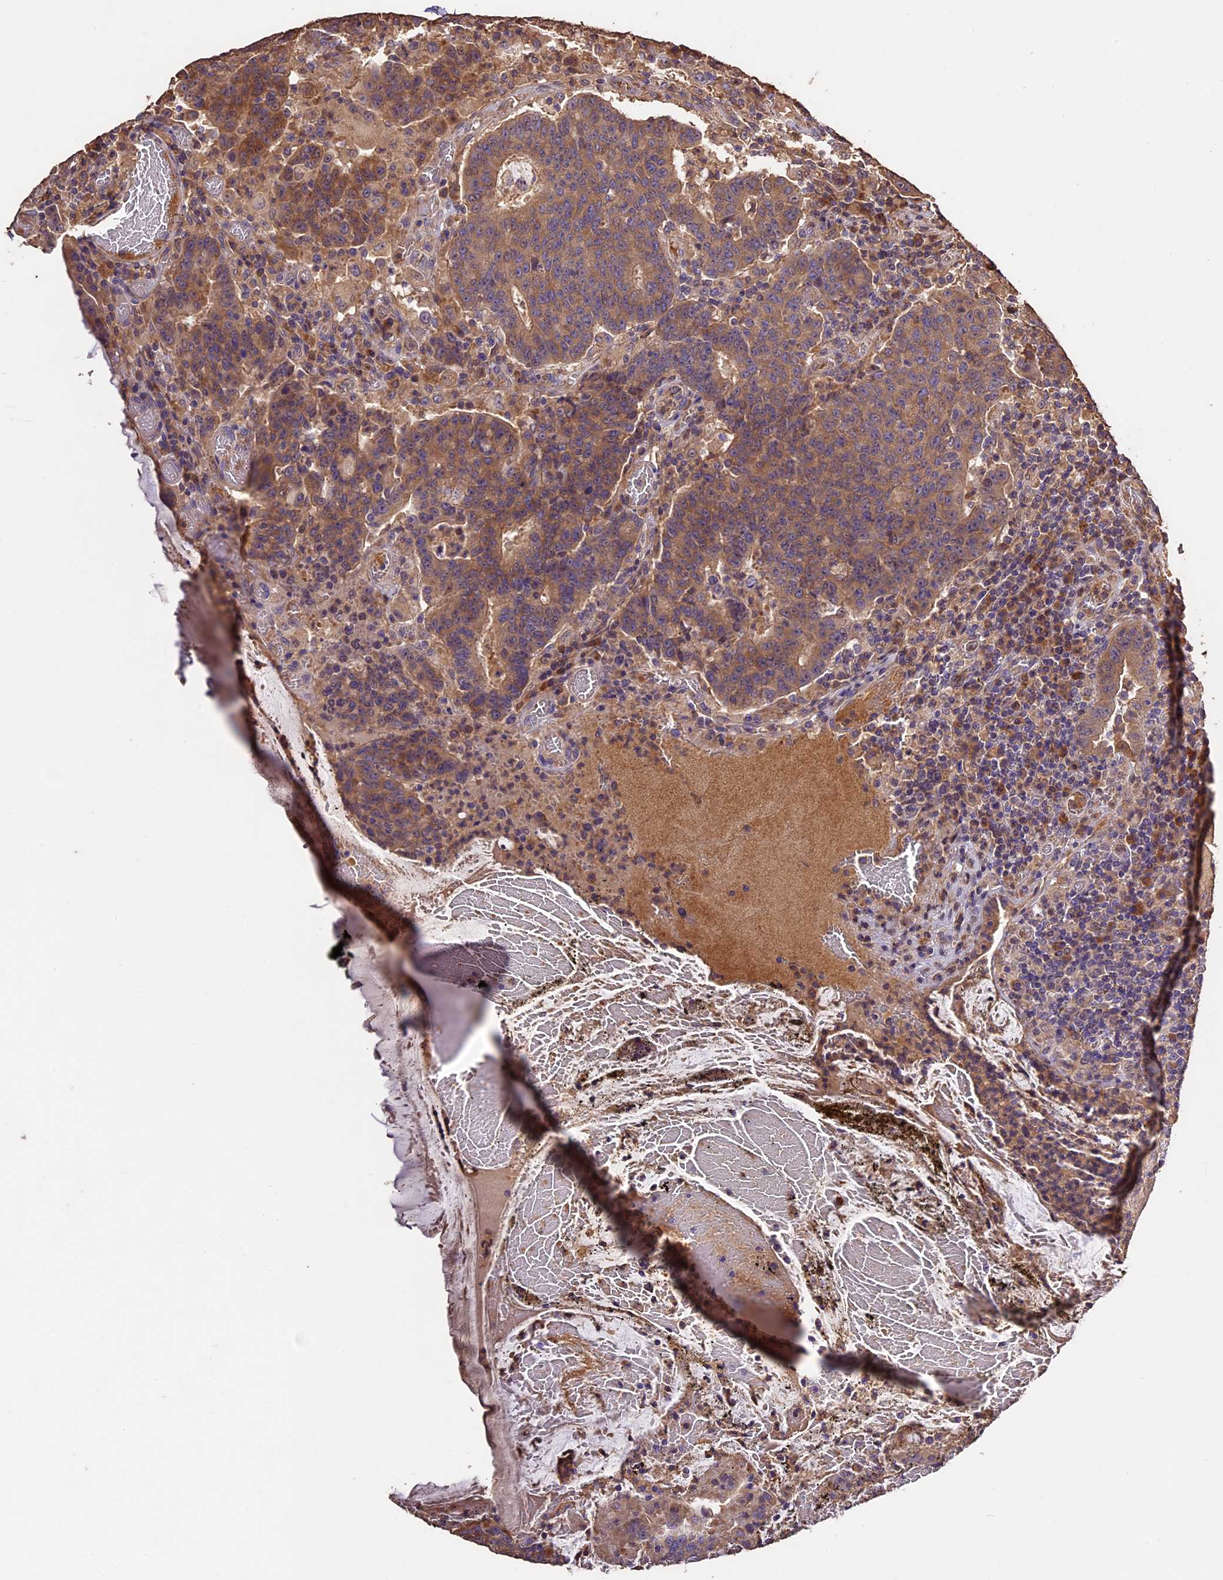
{"staining": {"intensity": "moderate", "quantity": ">75%", "location": "cytoplasmic/membranous"}, "tissue": "colorectal cancer", "cell_type": "Tumor cells", "image_type": "cancer", "snomed": [{"axis": "morphology", "description": "Adenocarcinoma, NOS"}, {"axis": "topography", "description": "Colon"}], "caption": "Approximately >75% of tumor cells in human colorectal adenocarcinoma show moderate cytoplasmic/membranous protein positivity as visualized by brown immunohistochemical staining.", "gene": "CRLF1", "patient": {"sex": "female", "age": 75}}